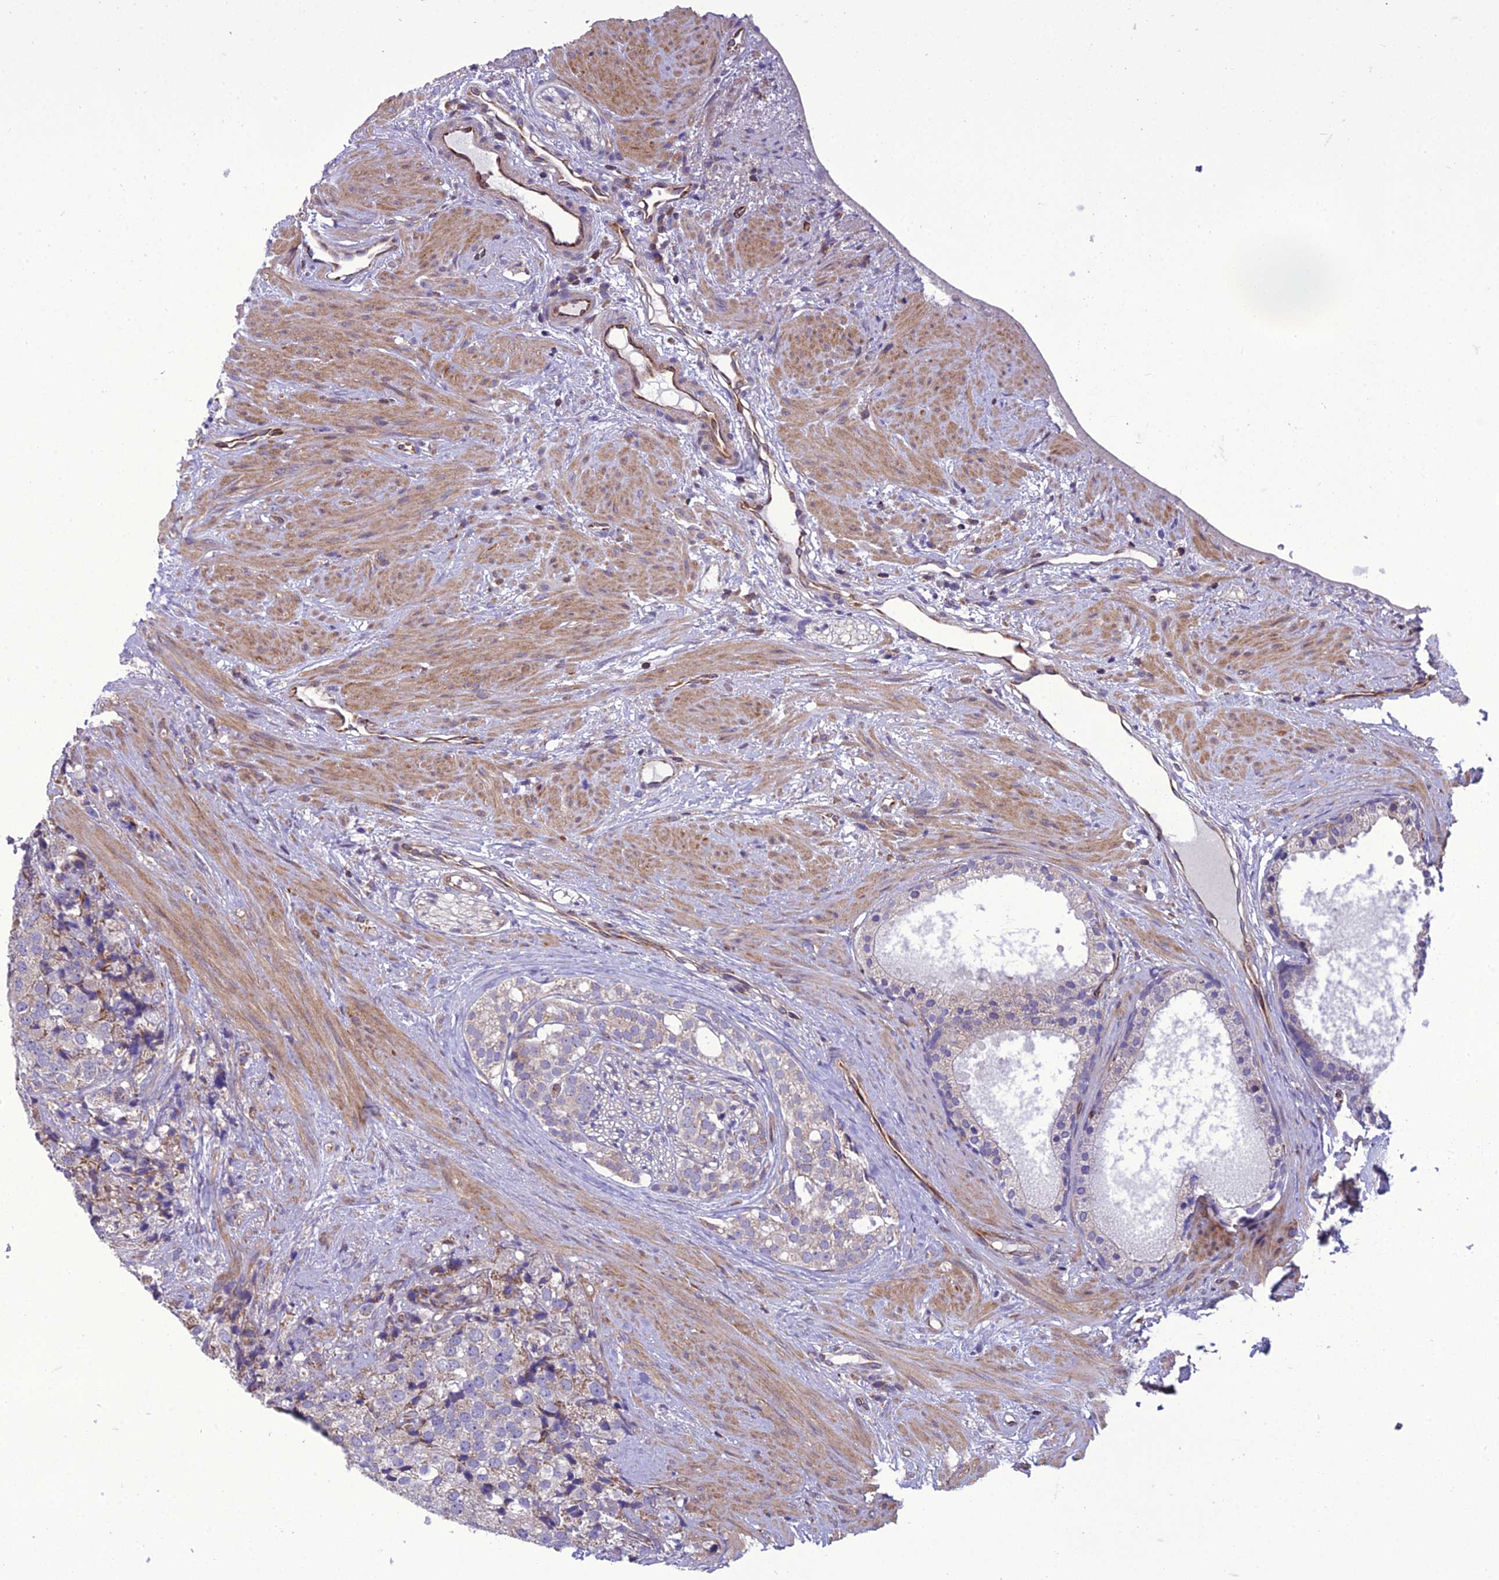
{"staining": {"intensity": "weak", "quantity": "<25%", "location": "cytoplasmic/membranous"}, "tissue": "prostate cancer", "cell_type": "Tumor cells", "image_type": "cancer", "snomed": [{"axis": "morphology", "description": "Adenocarcinoma, High grade"}, {"axis": "topography", "description": "Prostate"}], "caption": "An IHC image of prostate cancer (high-grade adenocarcinoma) is shown. There is no staining in tumor cells of prostate cancer (high-grade adenocarcinoma). The staining is performed using DAB (3,3'-diaminobenzidine) brown chromogen with nuclei counter-stained in using hematoxylin.", "gene": "GIMAP1", "patient": {"sex": "male", "age": 49}}